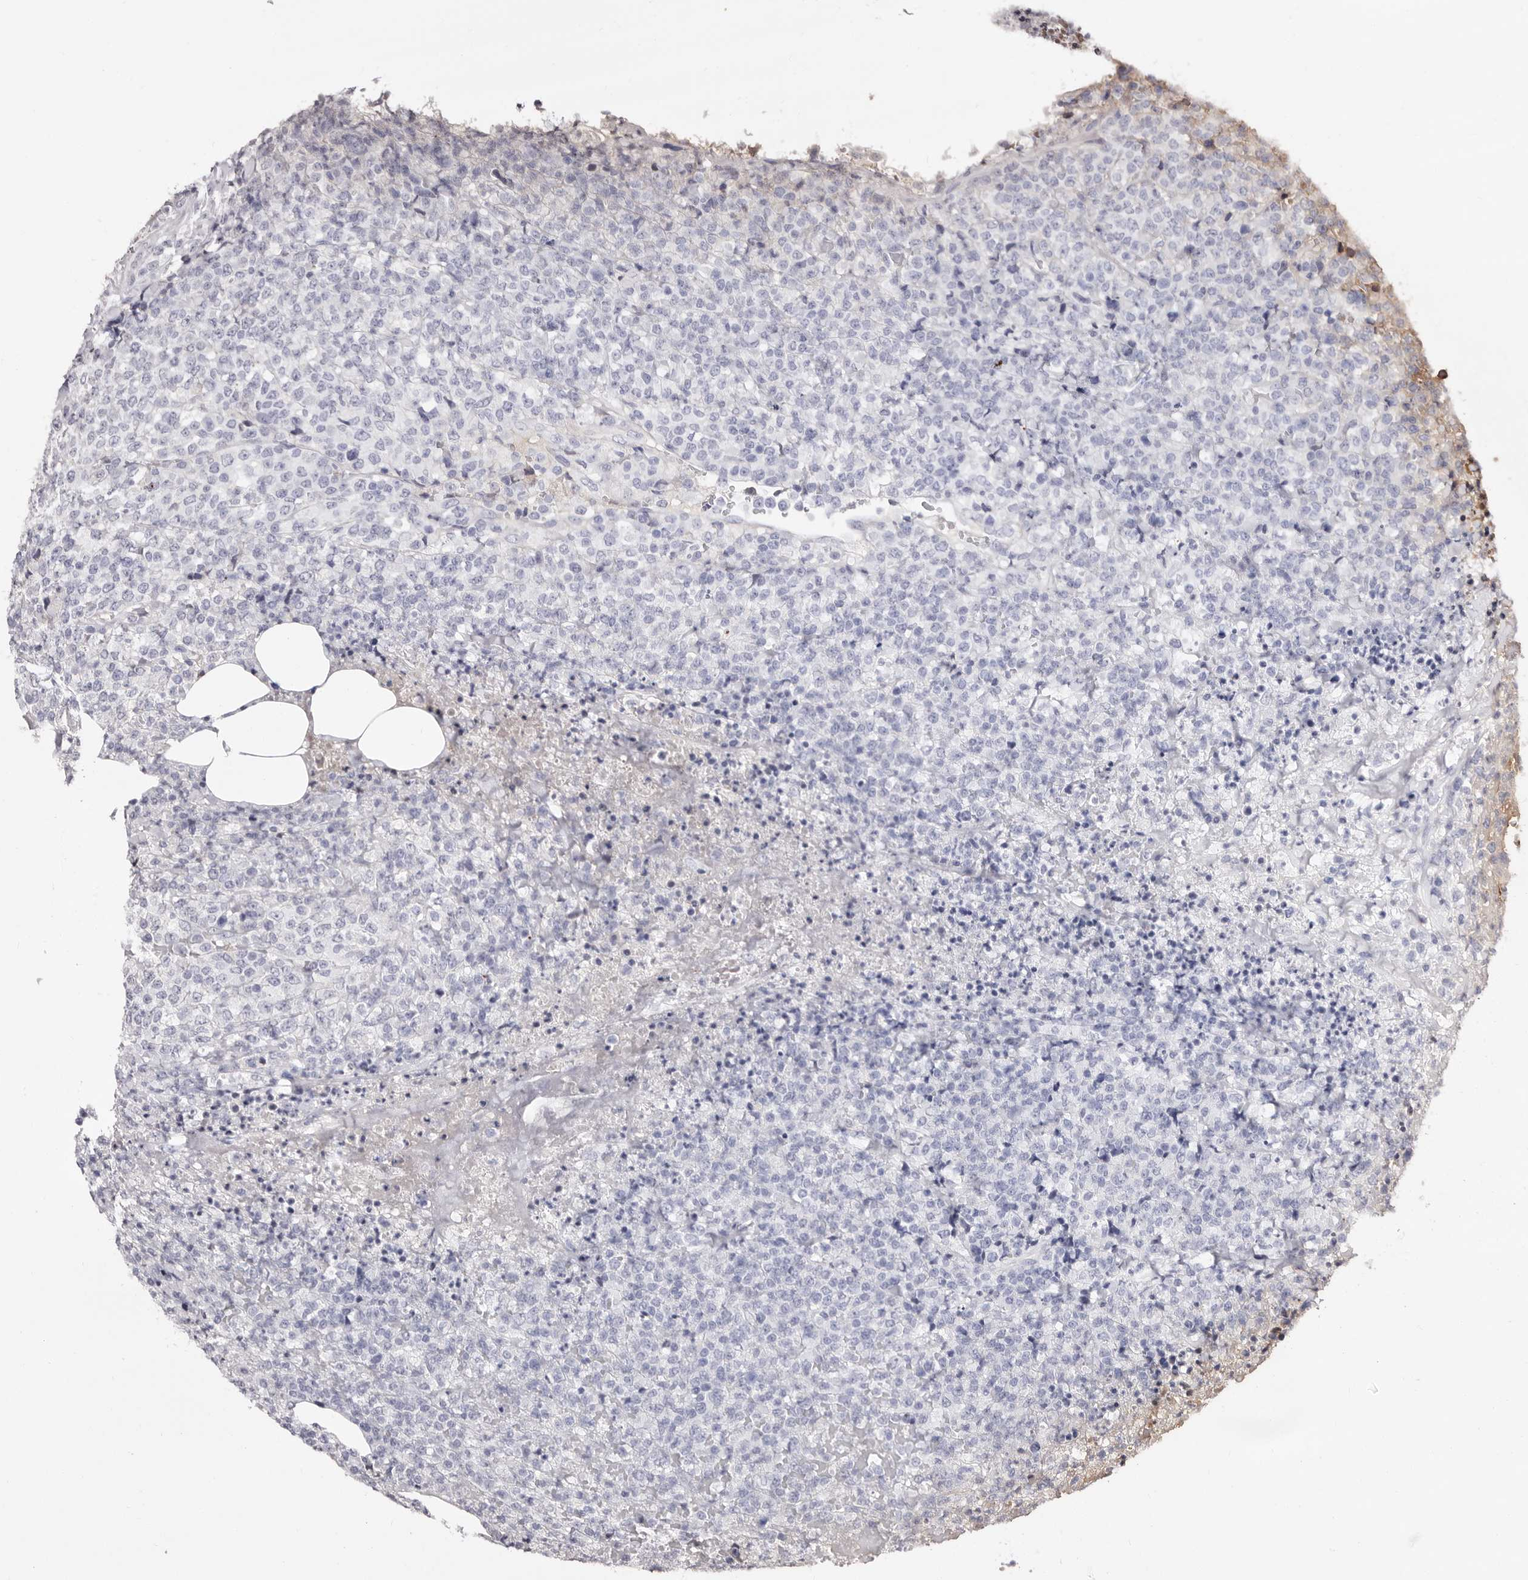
{"staining": {"intensity": "negative", "quantity": "none", "location": "none"}, "tissue": "lymphoma", "cell_type": "Tumor cells", "image_type": "cancer", "snomed": [{"axis": "morphology", "description": "Malignant lymphoma, non-Hodgkin's type, High grade"}, {"axis": "topography", "description": "Lymph node"}], "caption": "IHC image of human high-grade malignant lymphoma, non-Hodgkin's type stained for a protein (brown), which exhibits no staining in tumor cells.", "gene": "ERBB4", "patient": {"sex": "male", "age": 13}}